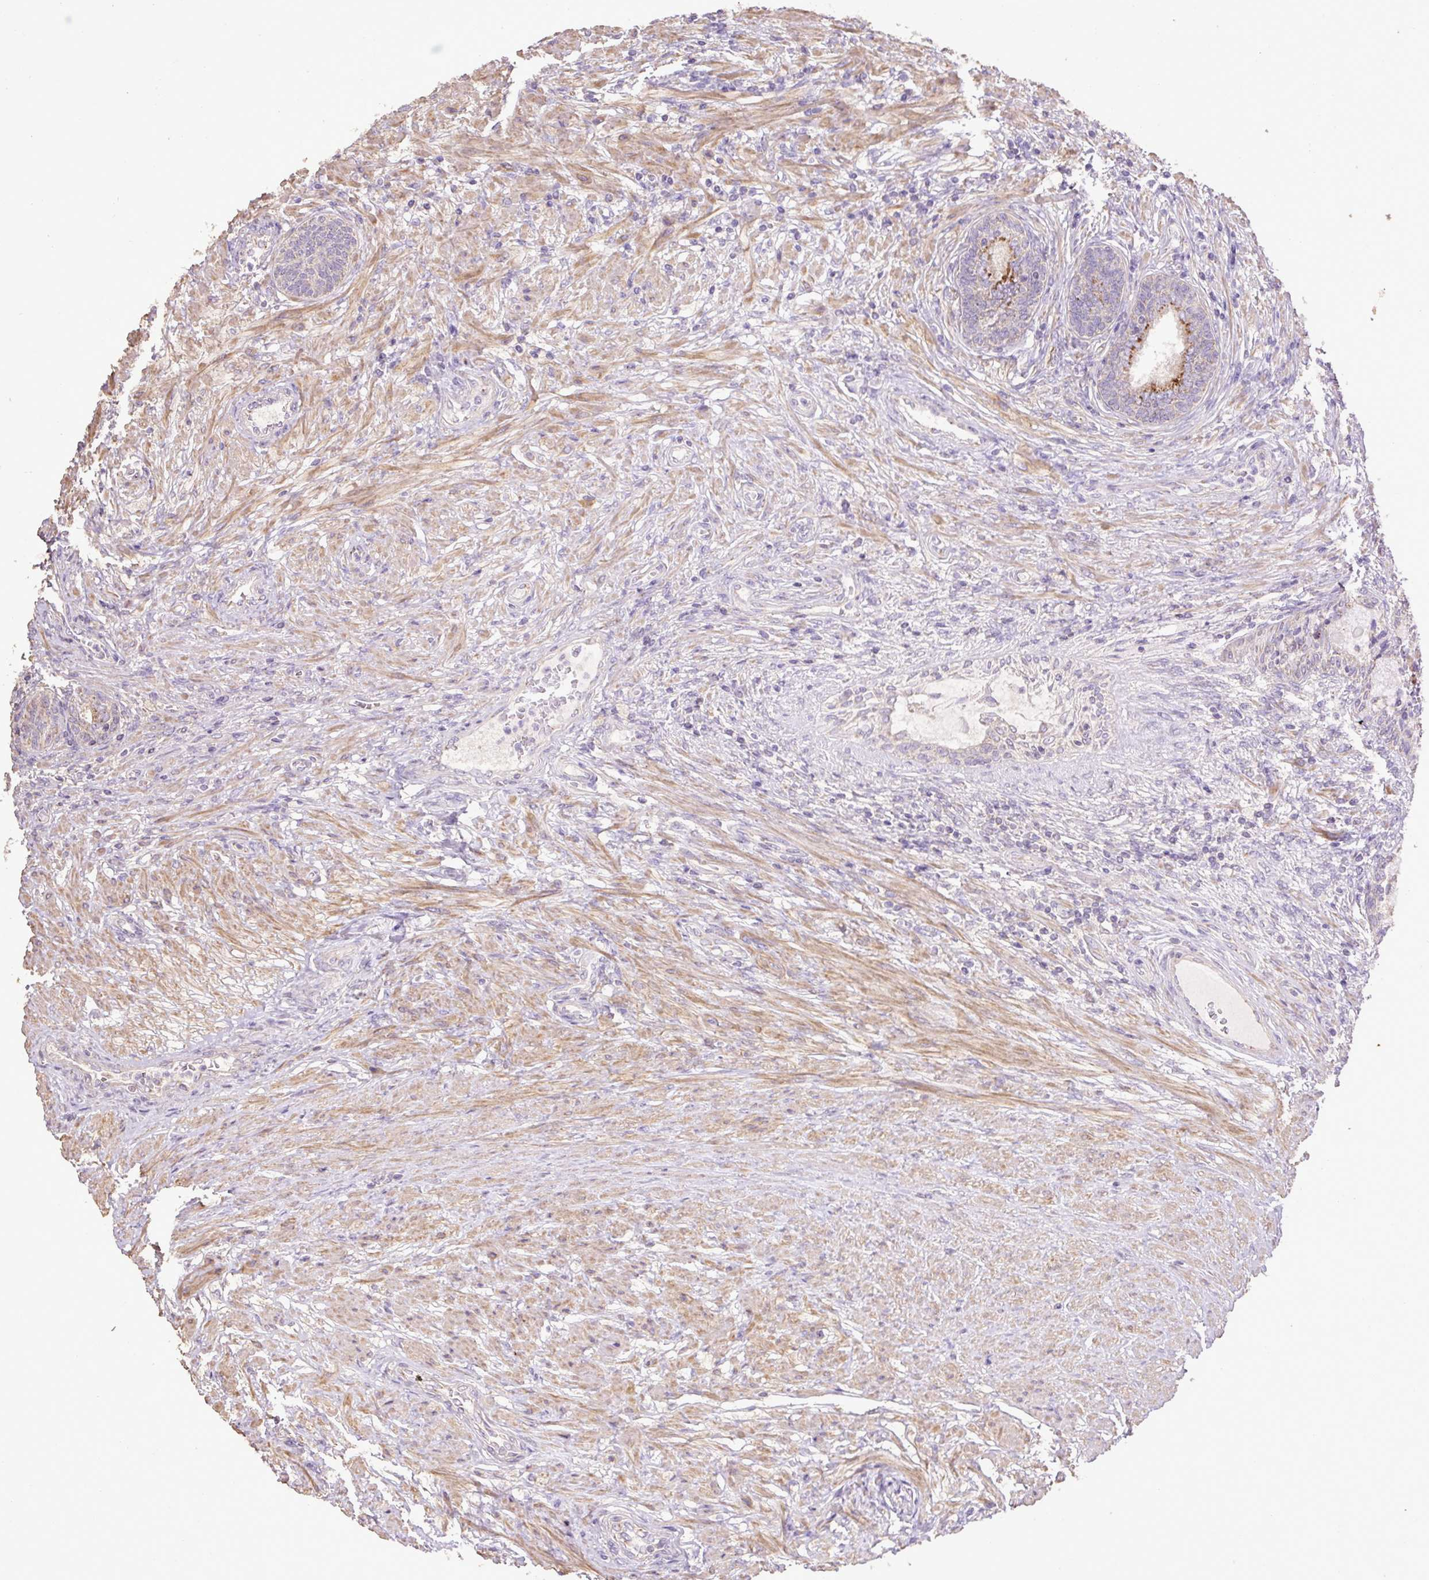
{"staining": {"intensity": "moderate", "quantity": "<25%", "location": "cytoplasmic/membranous"}, "tissue": "prostate cancer", "cell_type": "Tumor cells", "image_type": "cancer", "snomed": [{"axis": "morphology", "description": "Adenocarcinoma, High grade"}, {"axis": "topography", "description": "Prostate"}], "caption": "Immunohistochemical staining of human adenocarcinoma (high-grade) (prostate) reveals low levels of moderate cytoplasmic/membranous positivity in about <25% of tumor cells.", "gene": "ABR", "patient": {"sex": "male", "age": 69}}